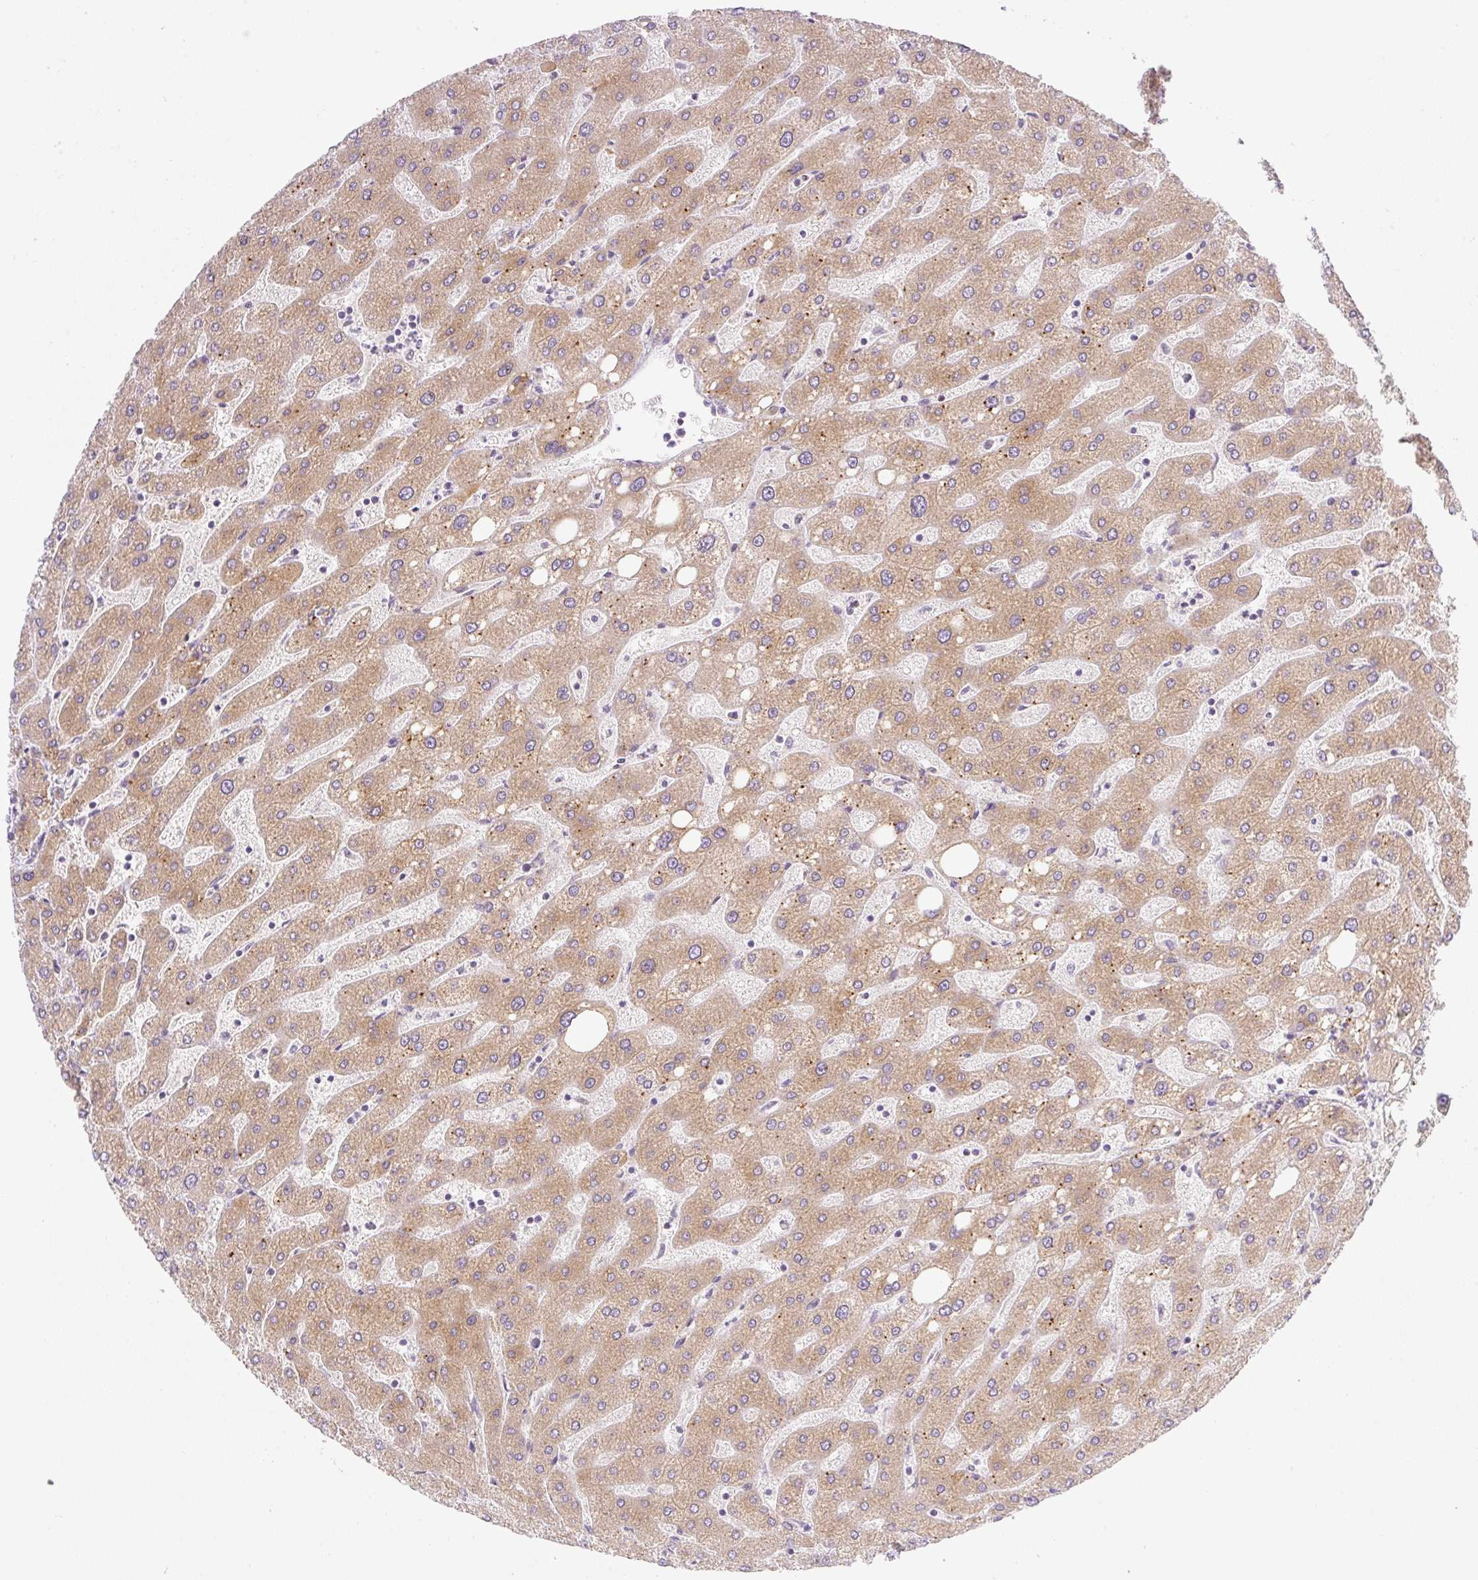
{"staining": {"intensity": "weak", "quantity": "25%-75%", "location": "cytoplasmic/membranous"}, "tissue": "liver", "cell_type": "Cholangiocytes", "image_type": "normal", "snomed": [{"axis": "morphology", "description": "Normal tissue, NOS"}, {"axis": "topography", "description": "Liver"}], "caption": "Immunohistochemical staining of benign liver reveals low levels of weak cytoplasmic/membranous expression in about 25%-75% of cholangiocytes. (Stains: DAB (3,3'-diaminobenzidine) in brown, nuclei in blue, Microscopy: brightfield microscopy at high magnification).", "gene": "MIA2", "patient": {"sex": "male", "age": 67}}